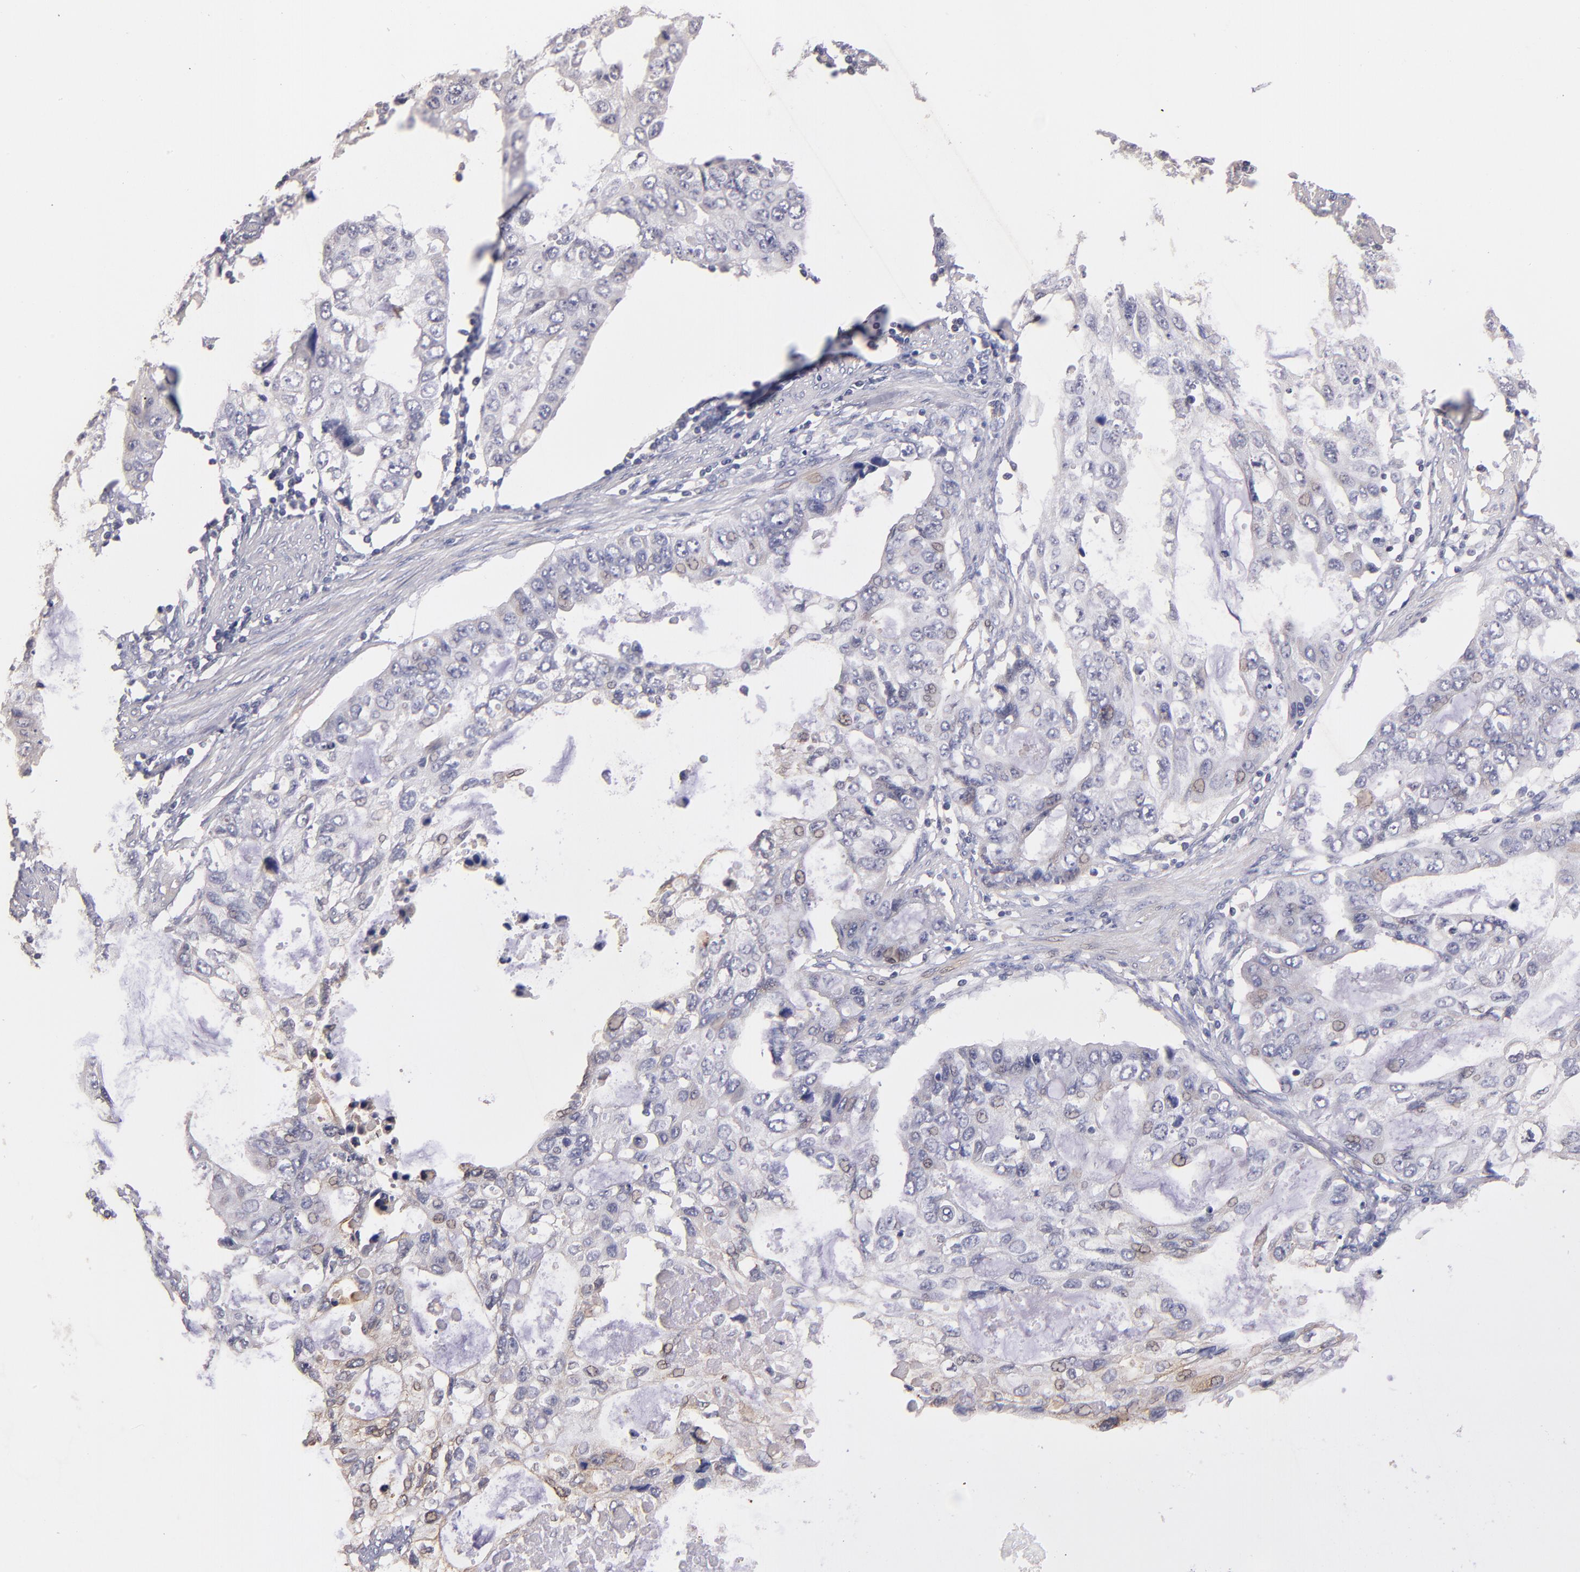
{"staining": {"intensity": "negative", "quantity": "none", "location": "none"}, "tissue": "stomach cancer", "cell_type": "Tumor cells", "image_type": "cancer", "snomed": [{"axis": "morphology", "description": "Adenocarcinoma, NOS"}, {"axis": "topography", "description": "Stomach, upper"}], "caption": "DAB immunohistochemical staining of adenocarcinoma (stomach) reveals no significant staining in tumor cells.", "gene": "GNAZ", "patient": {"sex": "female", "age": 52}}